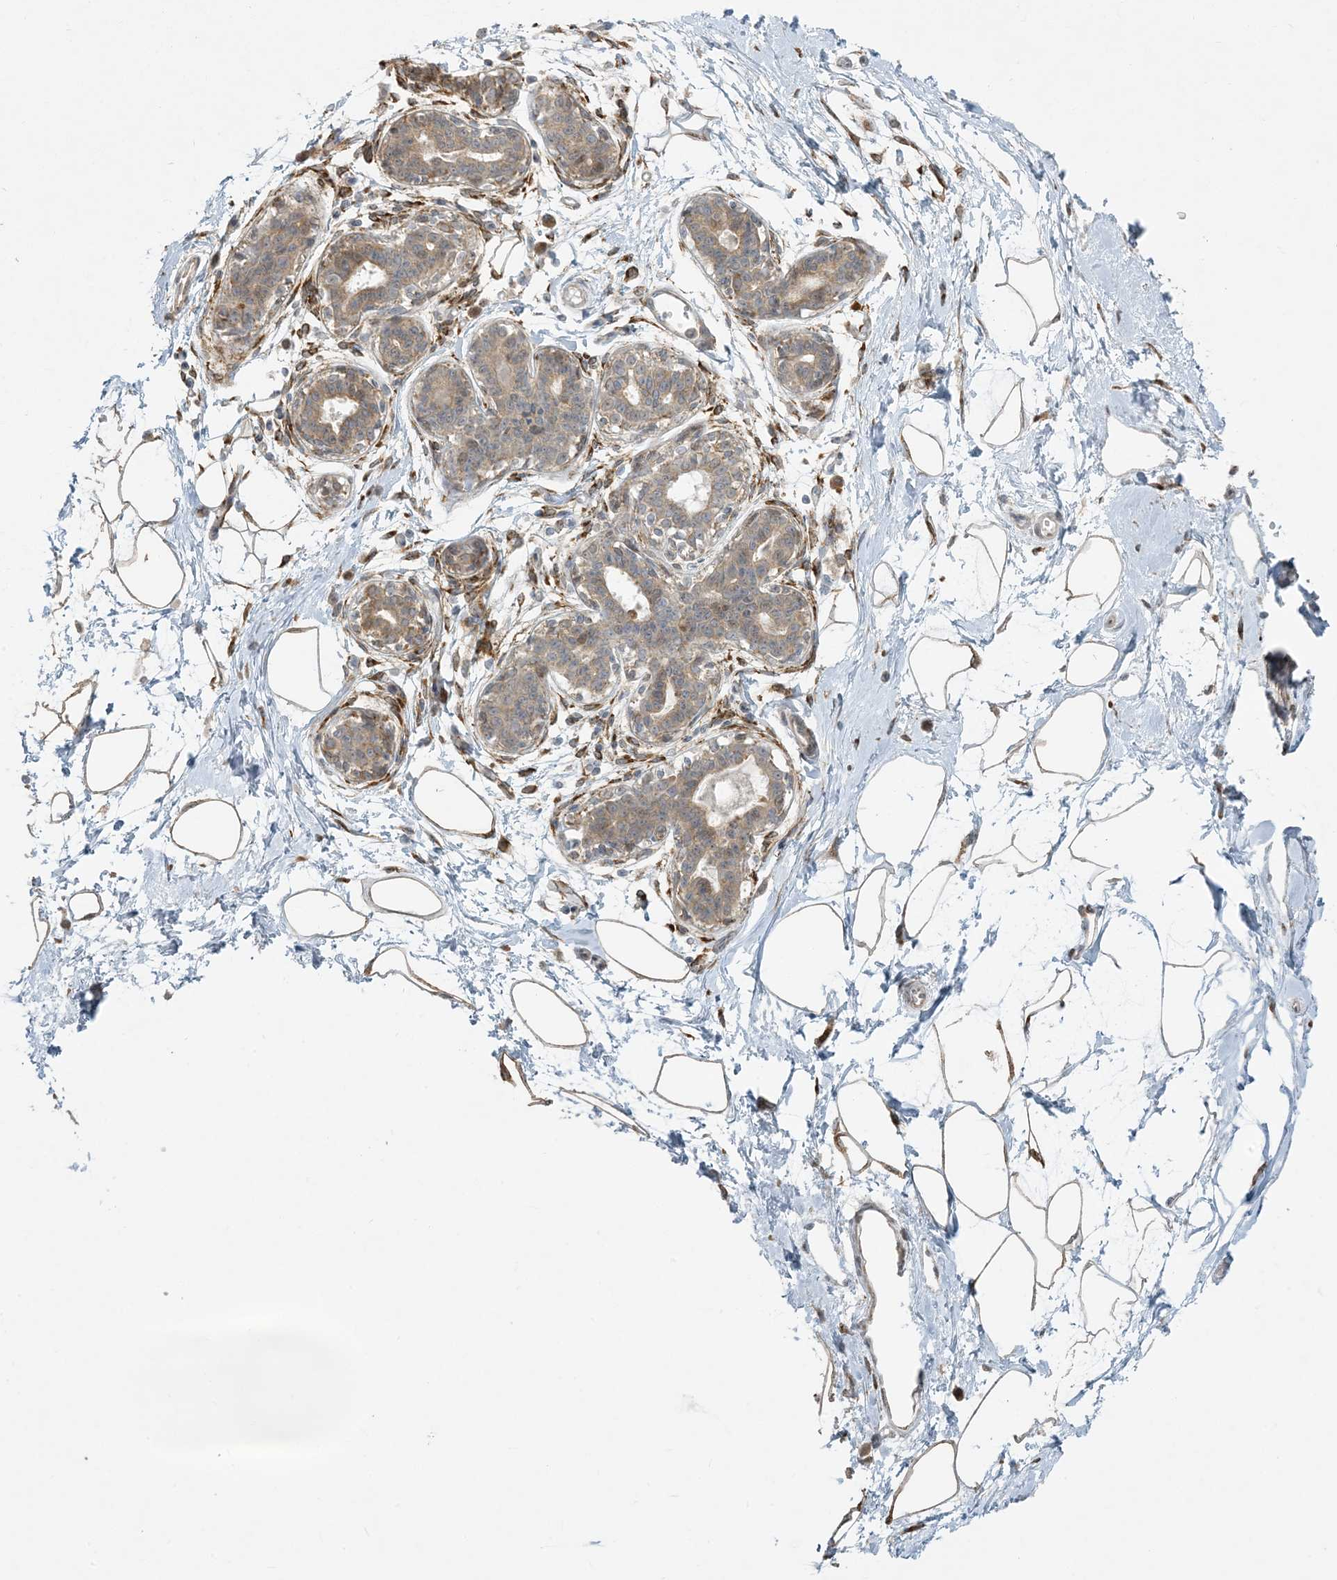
{"staining": {"intensity": "weak", "quantity": "25%-75%", "location": "cytoplasmic/membranous"}, "tissue": "breast", "cell_type": "Adipocytes", "image_type": "normal", "snomed": [{"axis": "morphology", "description": "Normal tissue, NOS"}, {"axis": "topography", "description": "Breast"}], "caption": "Benign breast was stained to show a protein in brown. There is low levels of weak cytoplasmic/membranous expression in about 25%-75% of adipocytes. Ihc stains the protein in brown and the nuclei are stained blue.", "gene": "HACL1", "patient": {"sex": "female", "age": 45}}